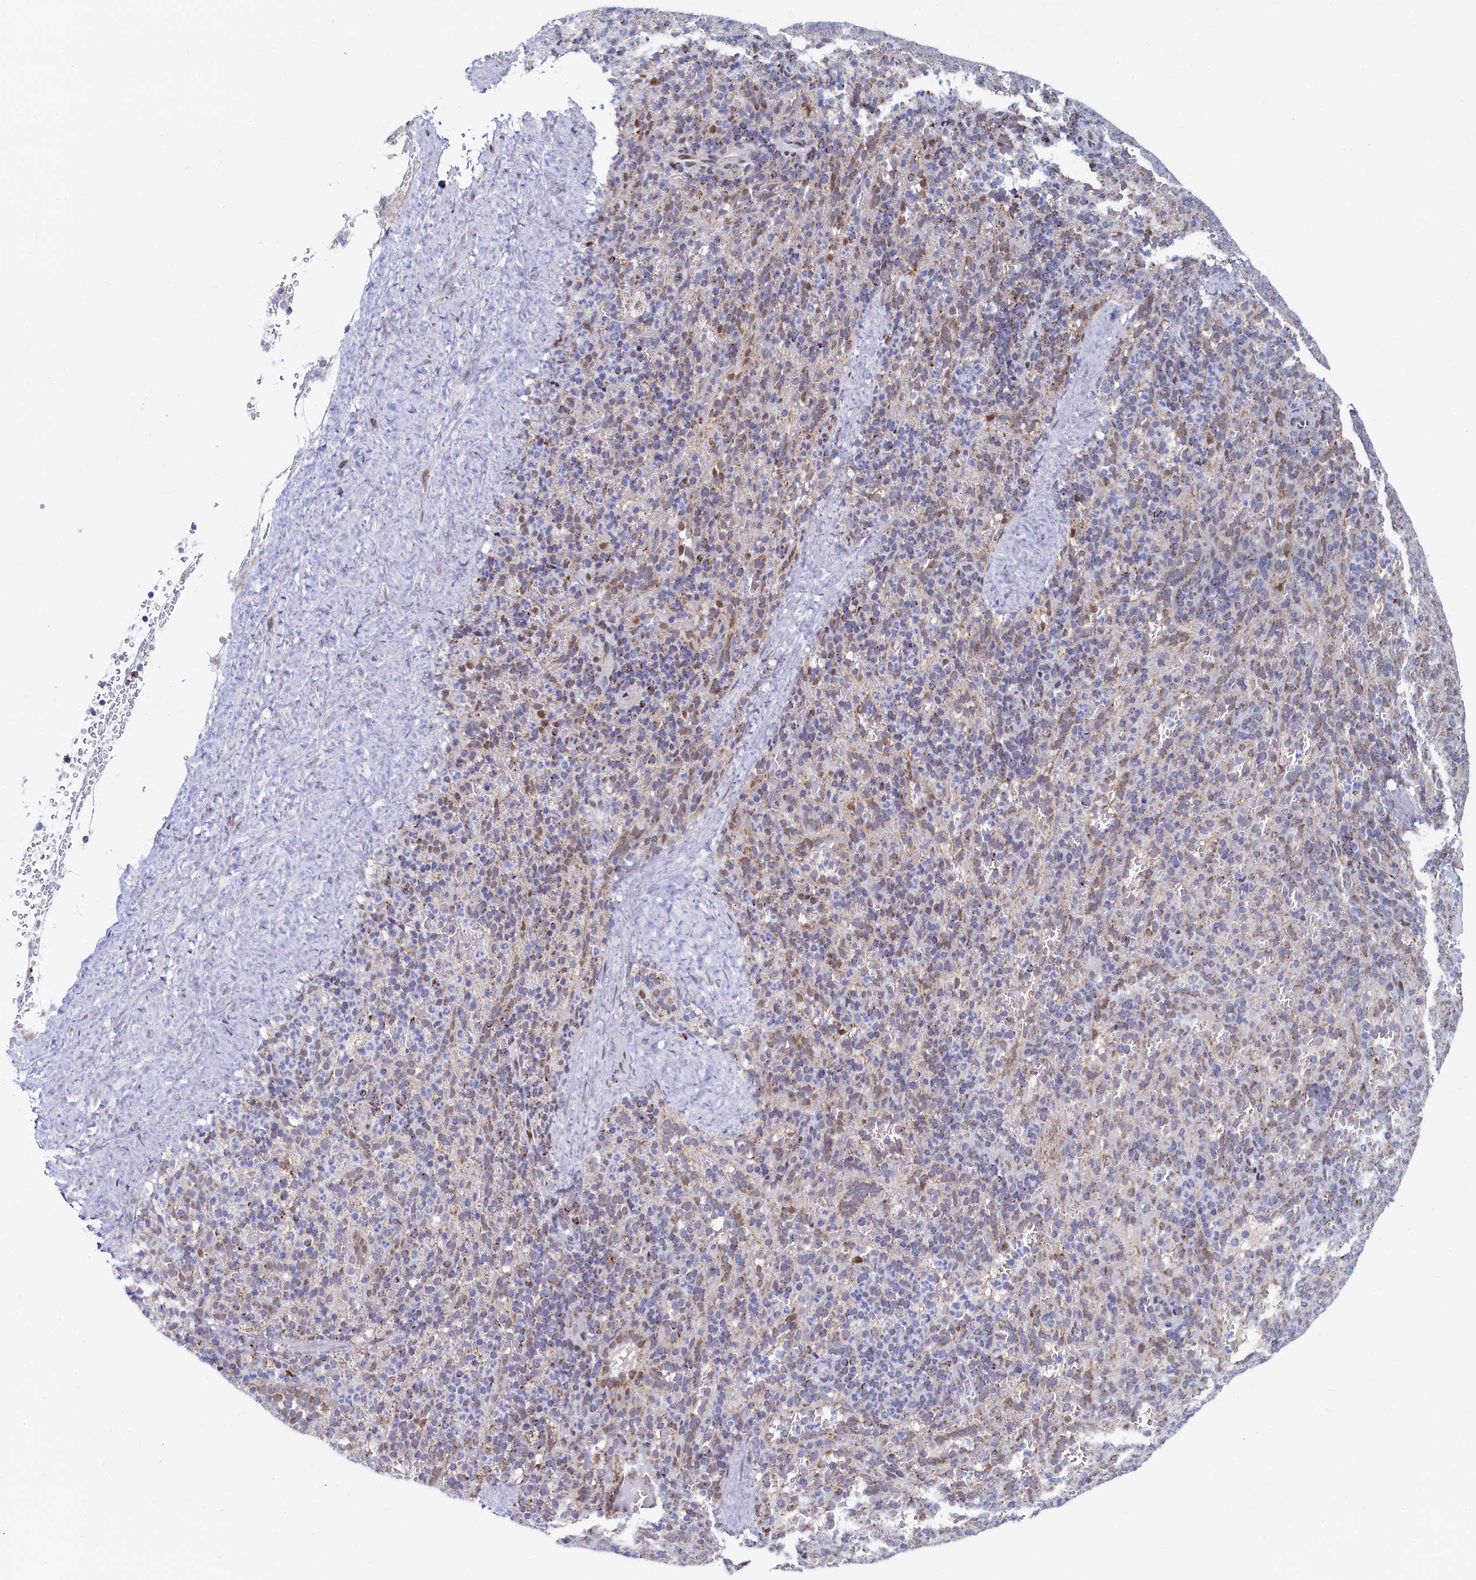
{"staining": {"intensity": "moderate", "quantity": "<25%", "location": "cytoplasmic/membranous"}, "tissue": "spleen", "cell_type": "Cells in red pulp", "image_type": "normal", "snomed": [{"axis": "morphology", "description": "Normal tissue, NOS"}, {"axis": "topography", "description": "Spleen"}], "caption": "Protein expression by immunohistochemistry demonstrates moderate cytoplasmic/membranous expression in approximately <25% of cells in red pulp in benign spleen.", "gene": "HDGFL3", "patient": {"sex": "female", "age": 21}}